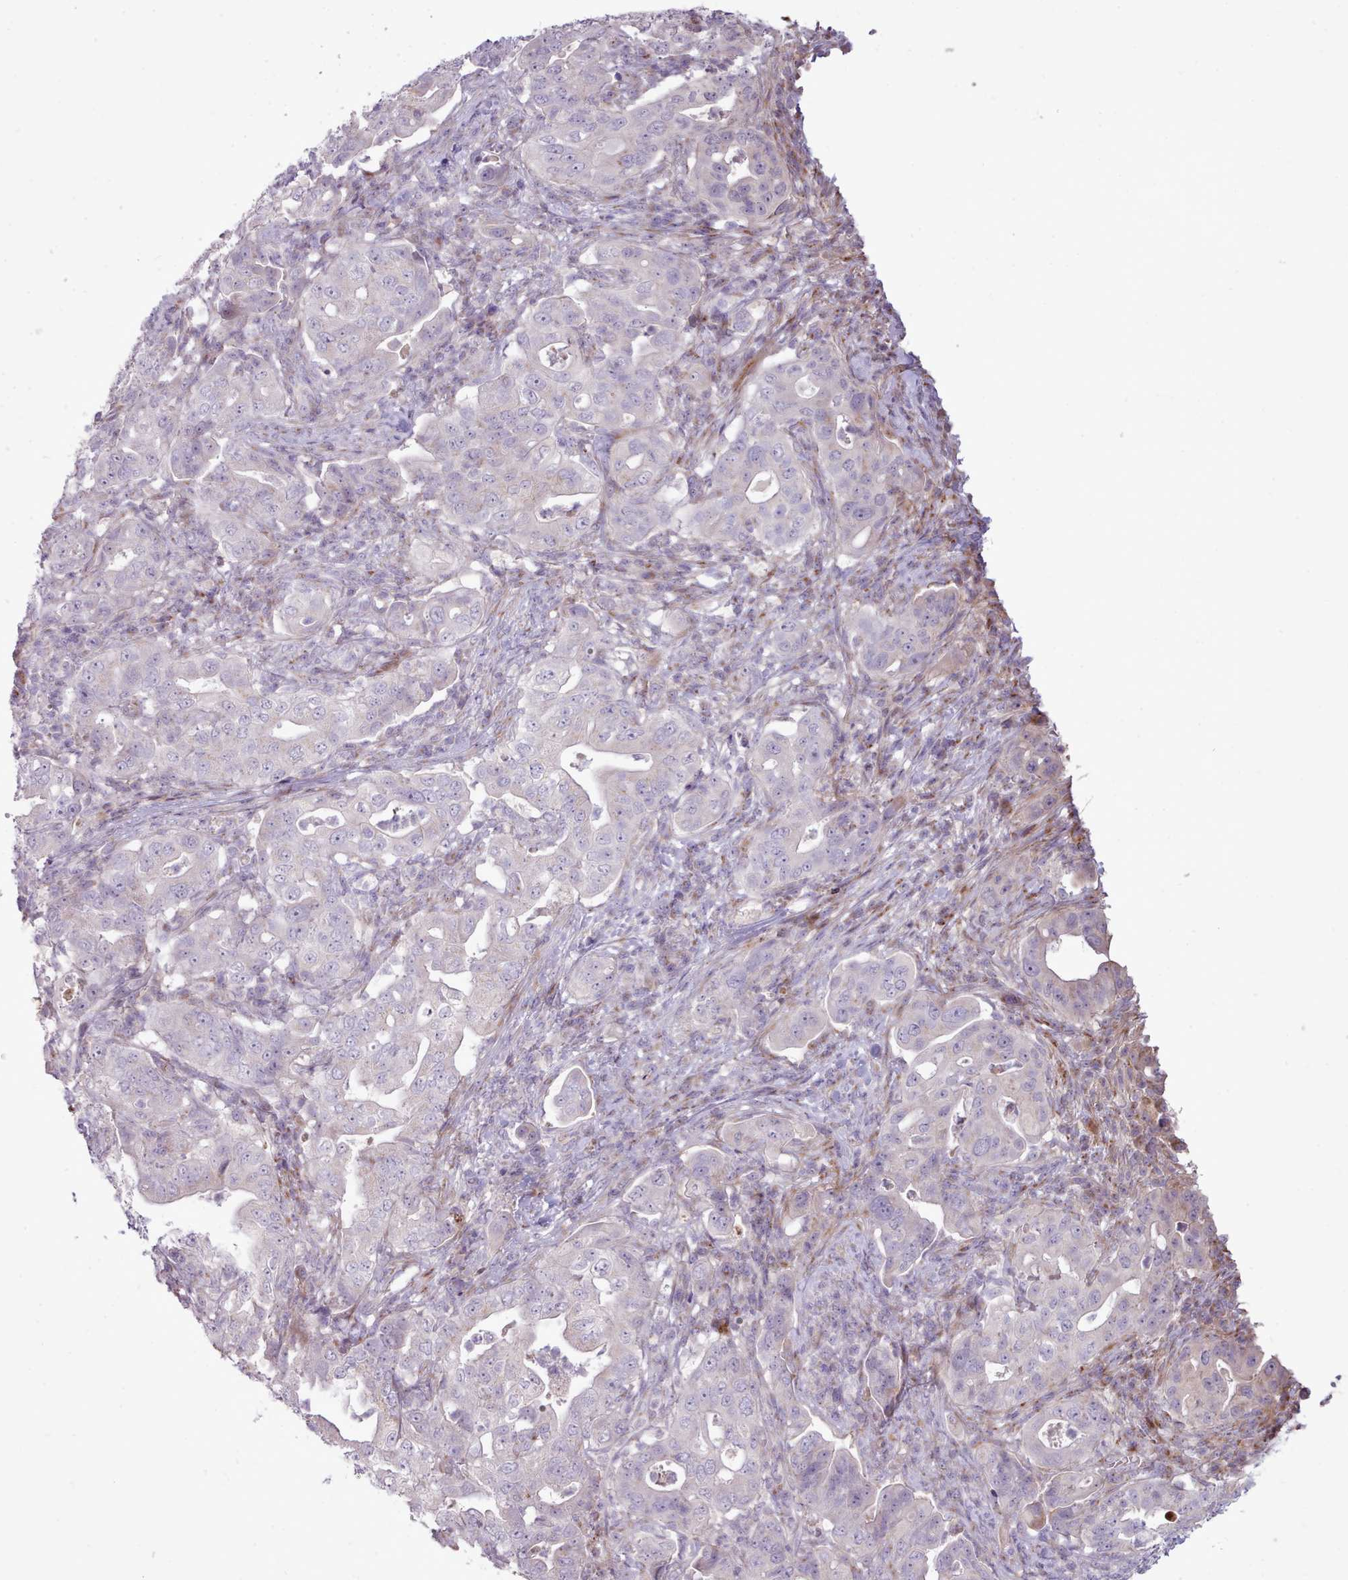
{"staining": {"intensity": "negative", "quantity": "none", "location": "none"}, "tissue": "pancreatic cancer", "cell_type": "Tumor cells", "image_type": "cancer", "snomed": [{"axis": "morphology", "description": "Normal tissue, NOS"}, {"axis": "morphology", "description": "Adenocarcinoma, NOS"}, {"axis": "topography", "description": "Lymph node"}, {"axis": "topography", "description": "Pancreas"}], "caption": "DAB immunohistochemical staining of human pancreatic adenocarcinoma shows no significant expression in tumor cells. (DAB immunohistochemistry (IHC) with hematoxylin counter stain).", "gene": "PPP3R2", "patient": {"sex": "female", "age": 67}}